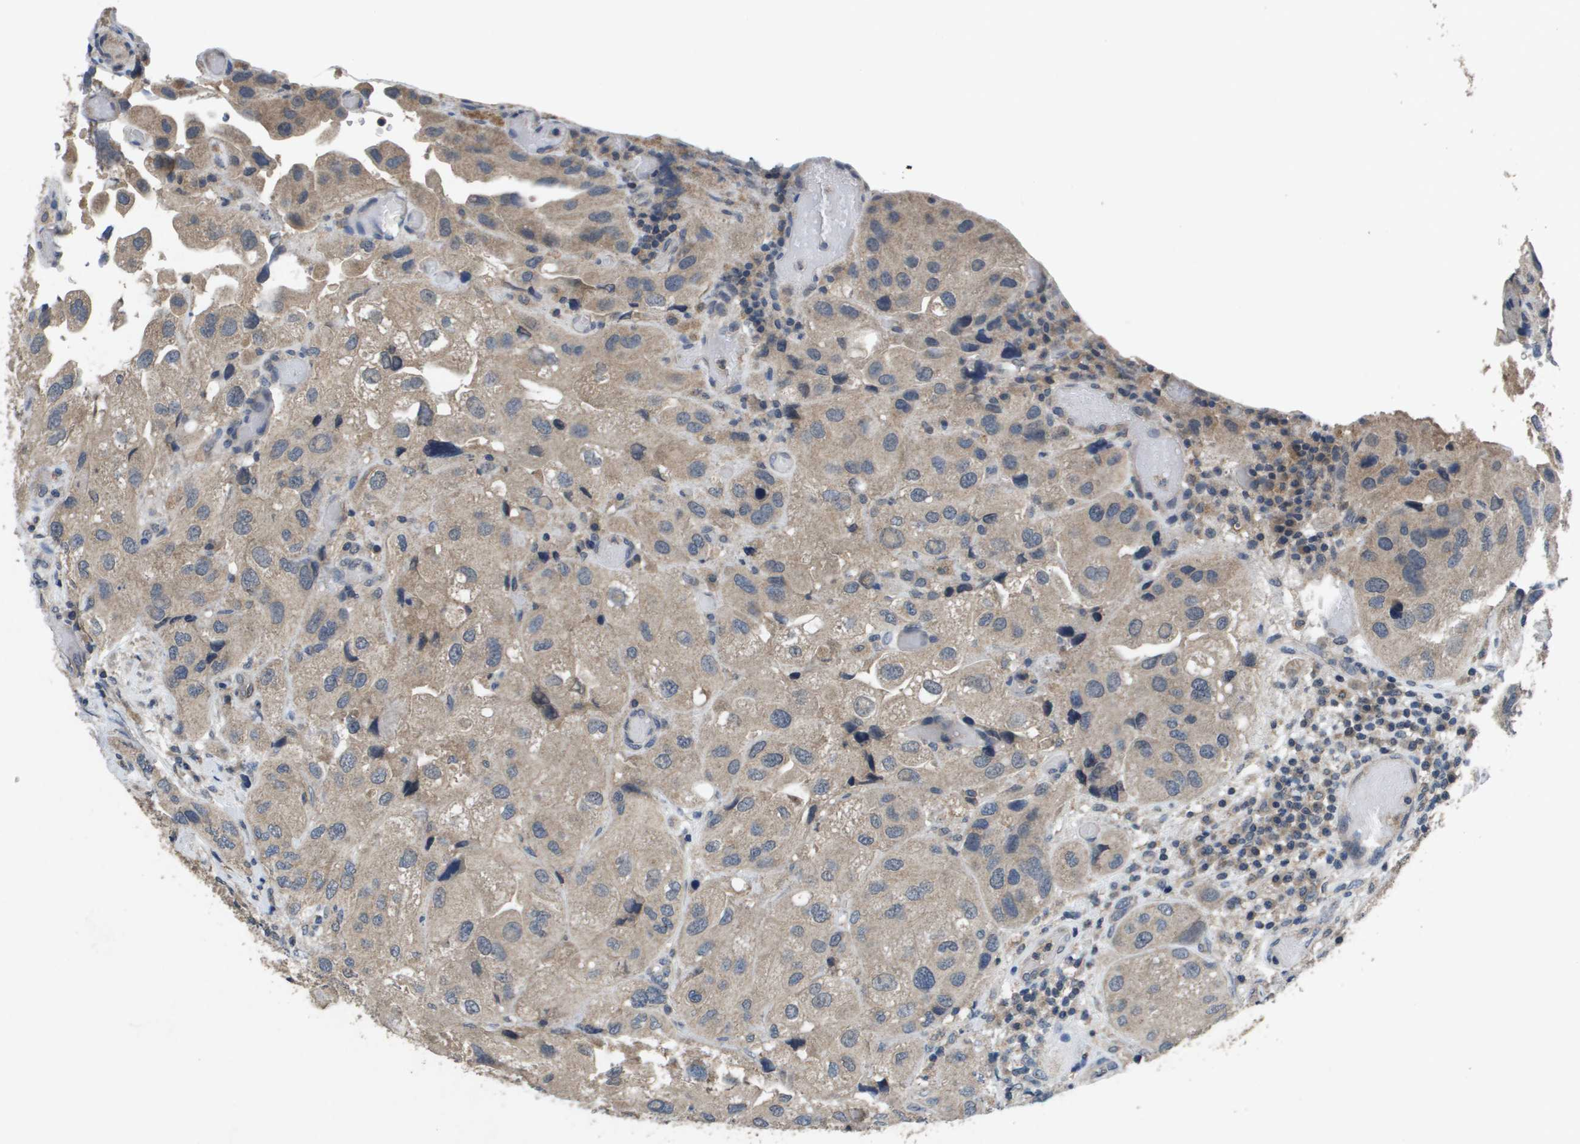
{"staining": {"intensity": "weak", "quantity": ">75%", "location": "cytoplasmic/membranous"}, "tissue": "urothelial cancer", "cell_type": "Tumor cells", "image_type": "cancer", "snomed": [{"axis": "morphology", "description": "Urothelial carcinoma, High grade"}, {"axis": "topography", "description": "Urinary bladder"}], "caption": "Immunohistochemistry (DAB (3,3'-diaminobenzidine)) staining of urothelial cancer demonstrates weak cytoplasmic/membranous protein positivity in about >75% of tumor cells.", "gene": "PROC", "patient": {"sex": "female", "age": 64}}